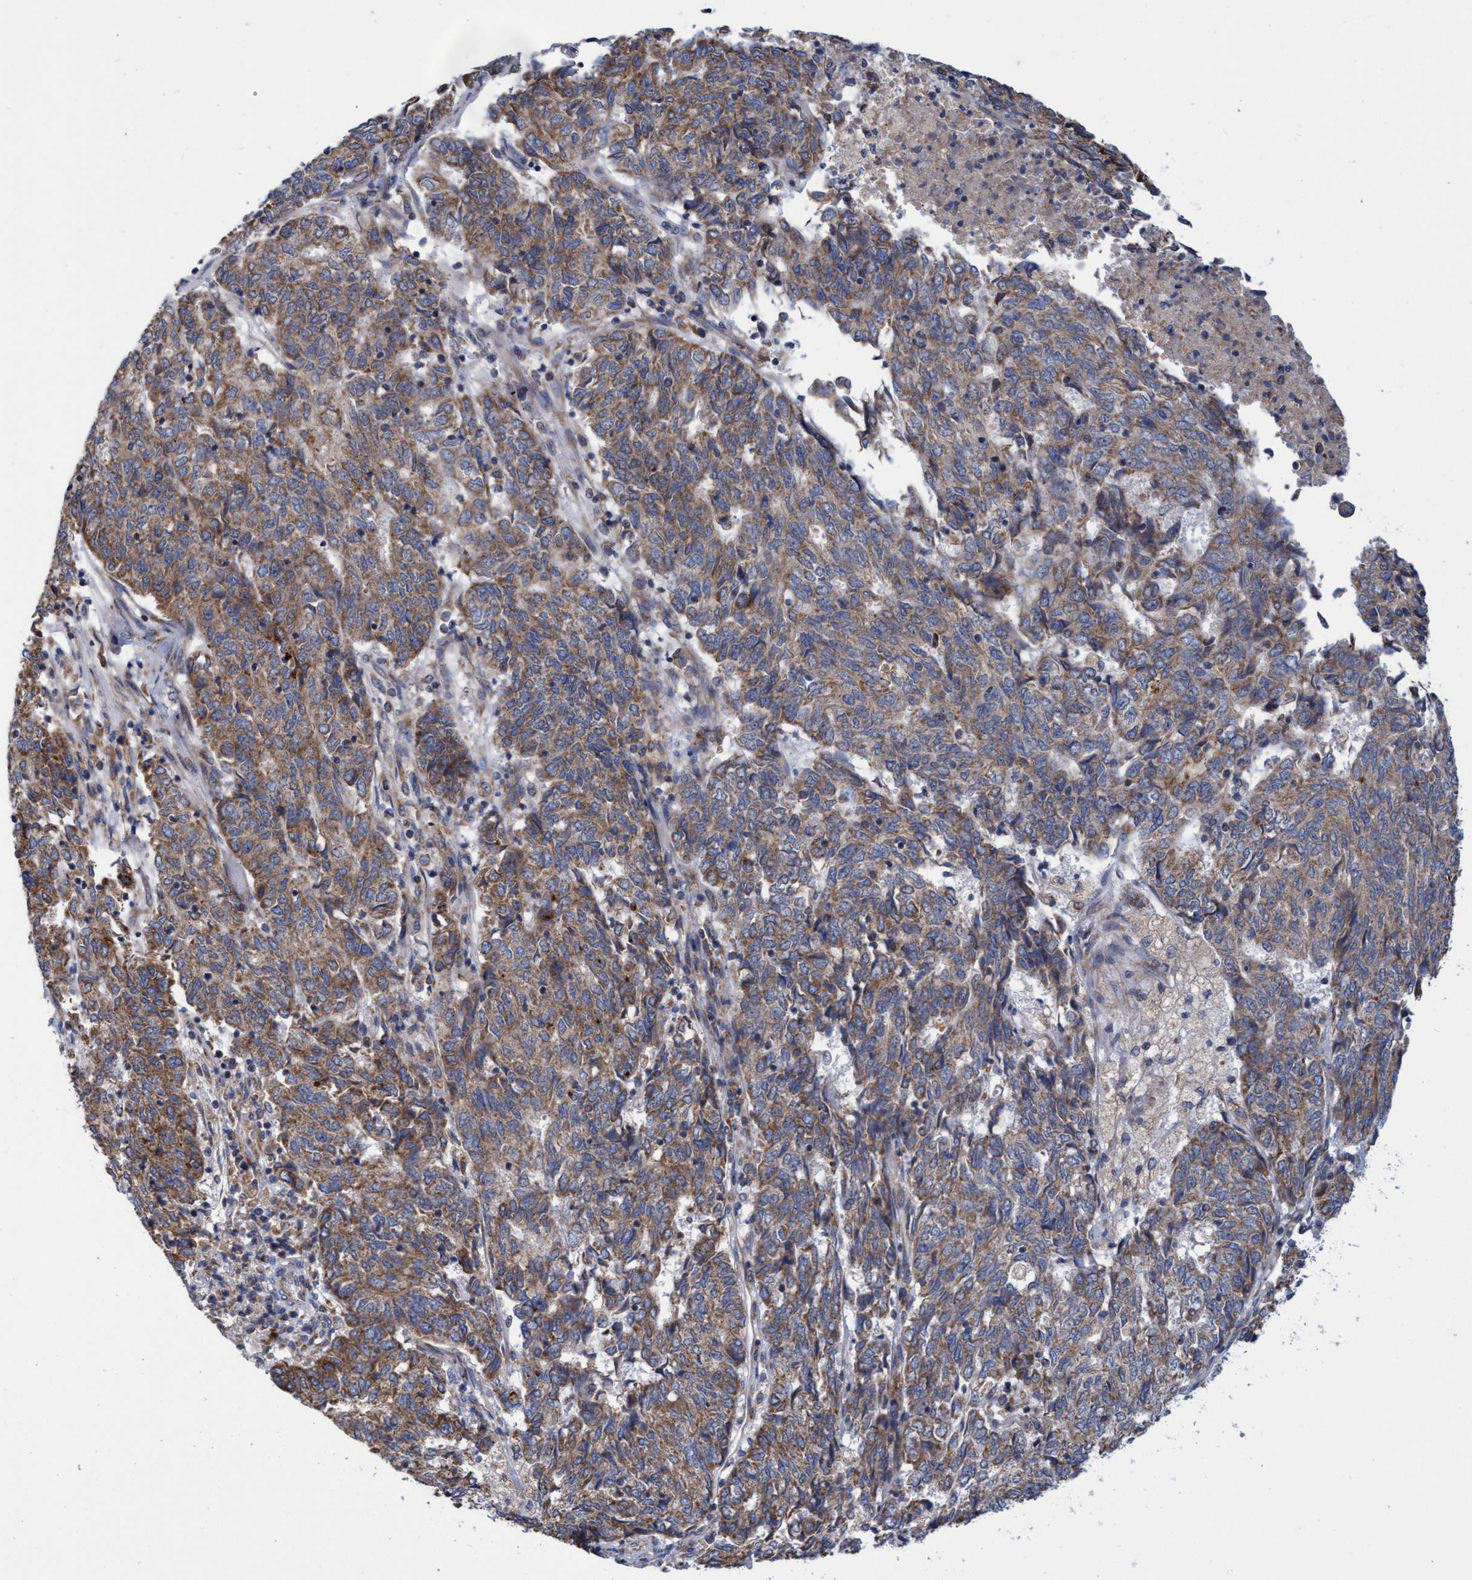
{"staining": {"intensity": "moderate", "quantity": ">75%", "location": "cytoplasmic/membranous"}, "tissue": "endometrial cancer", "cell_type": "Tumor cells", "image_type": "cancer", "snomed": [{"axis": "morphology", "description": "Adenocarcinoma, NOS"}, {"axis": "topography", "description": "Endometrium"}], "caption": "Immunohistochemical staining of human endometrial cancer displays medium levels of moderate cytoplasmic/membranous protein staining in about >75% of tumor cells.", "gene": "NAT16", "patient": {"sex": "female", "age": 80}}